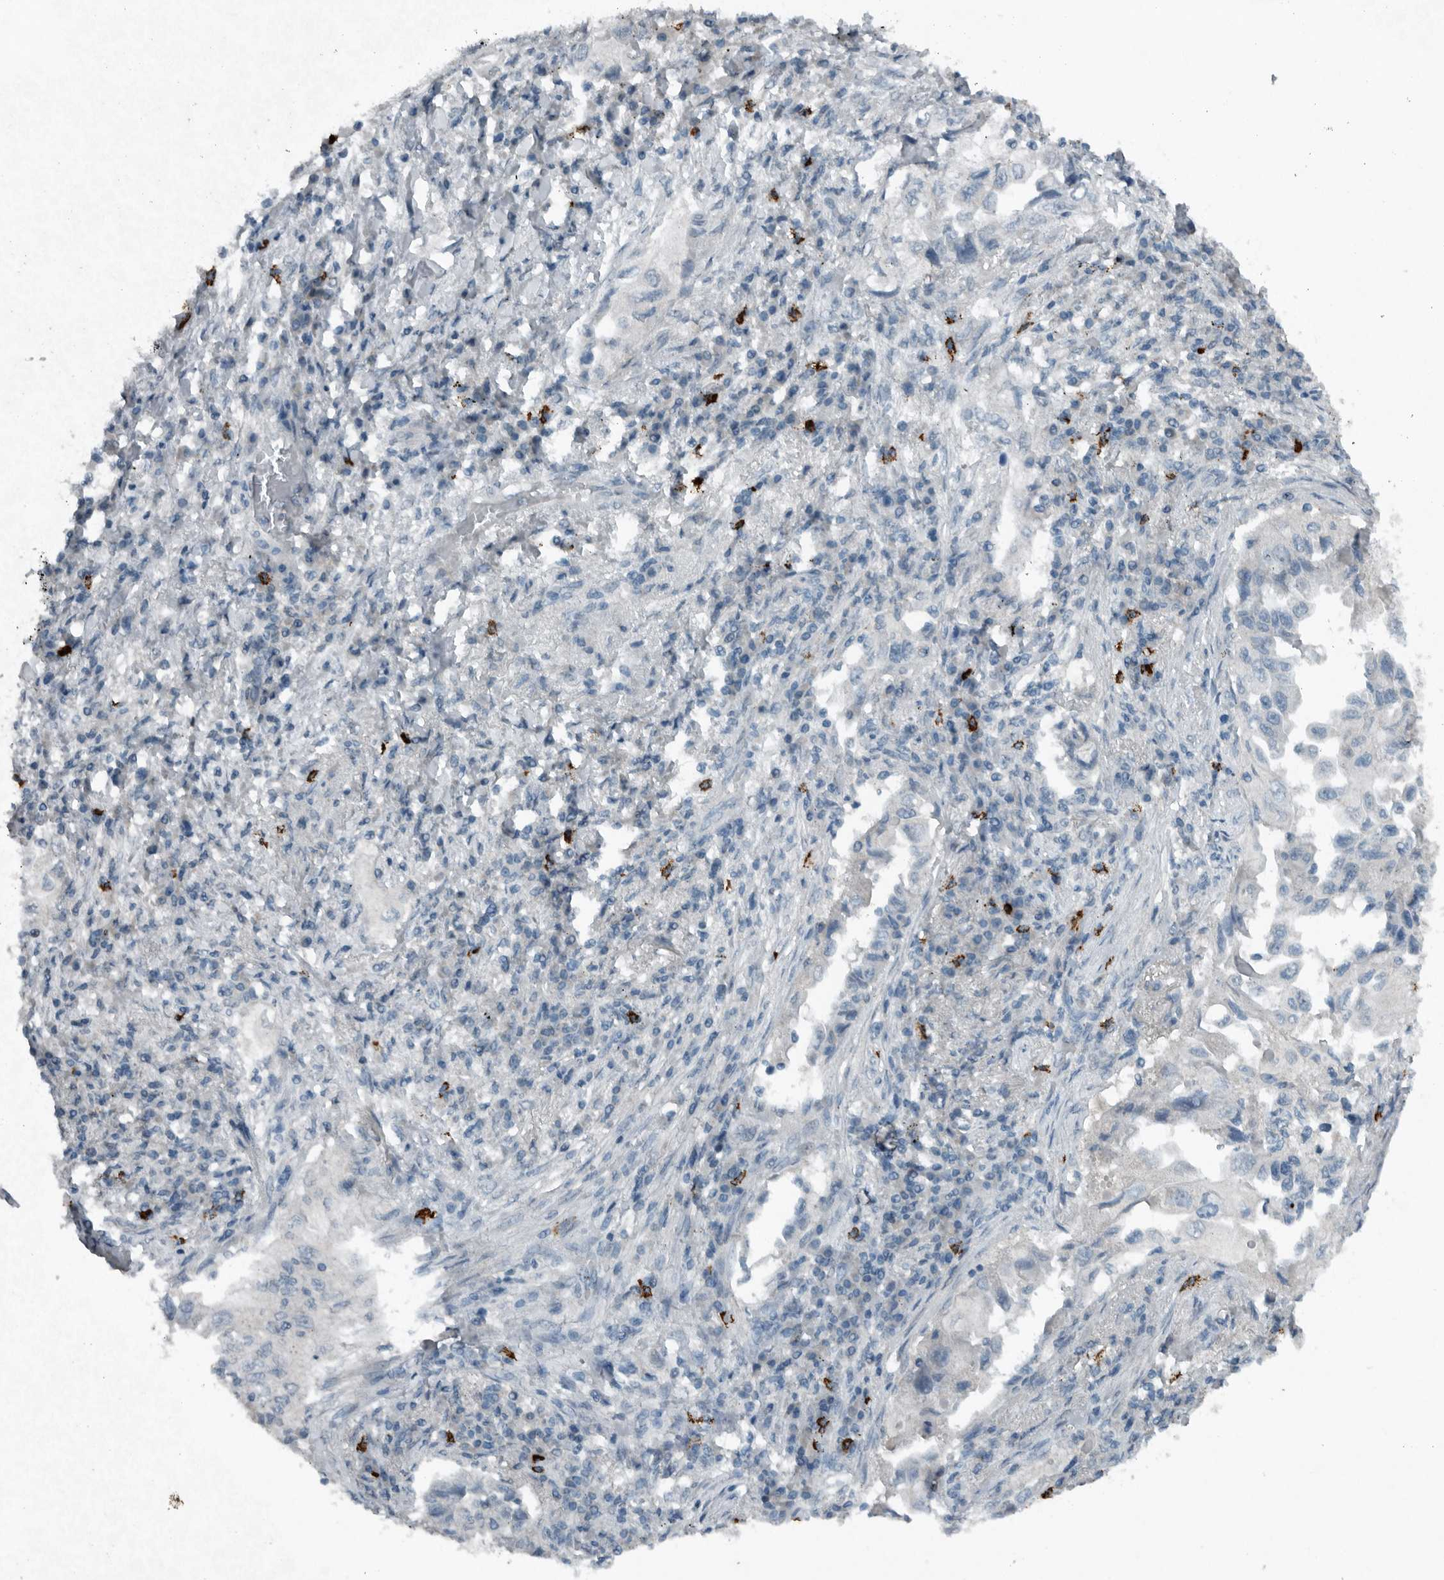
{"staining": {"intensity": "negative", "quantity": "none", "location": "none"}, "tissue": "lung cancer", "cell_type": "Tumor cells", "image_type": "cancer", "snomed": [{"axis": "morphology", "description": "Adenocarcinoma, NOS"}, {"axis": "topography", "description": "Lung"}], "caption": "The histopathology image shows no significant staining in tumor cells of lung adenocarcinoma. The staining is performed using DAB brown chromogen with nuclei counter-stained in using hematoxylin.", "gene": "IL20", "patient": {"sex": "female", "age": 51}}